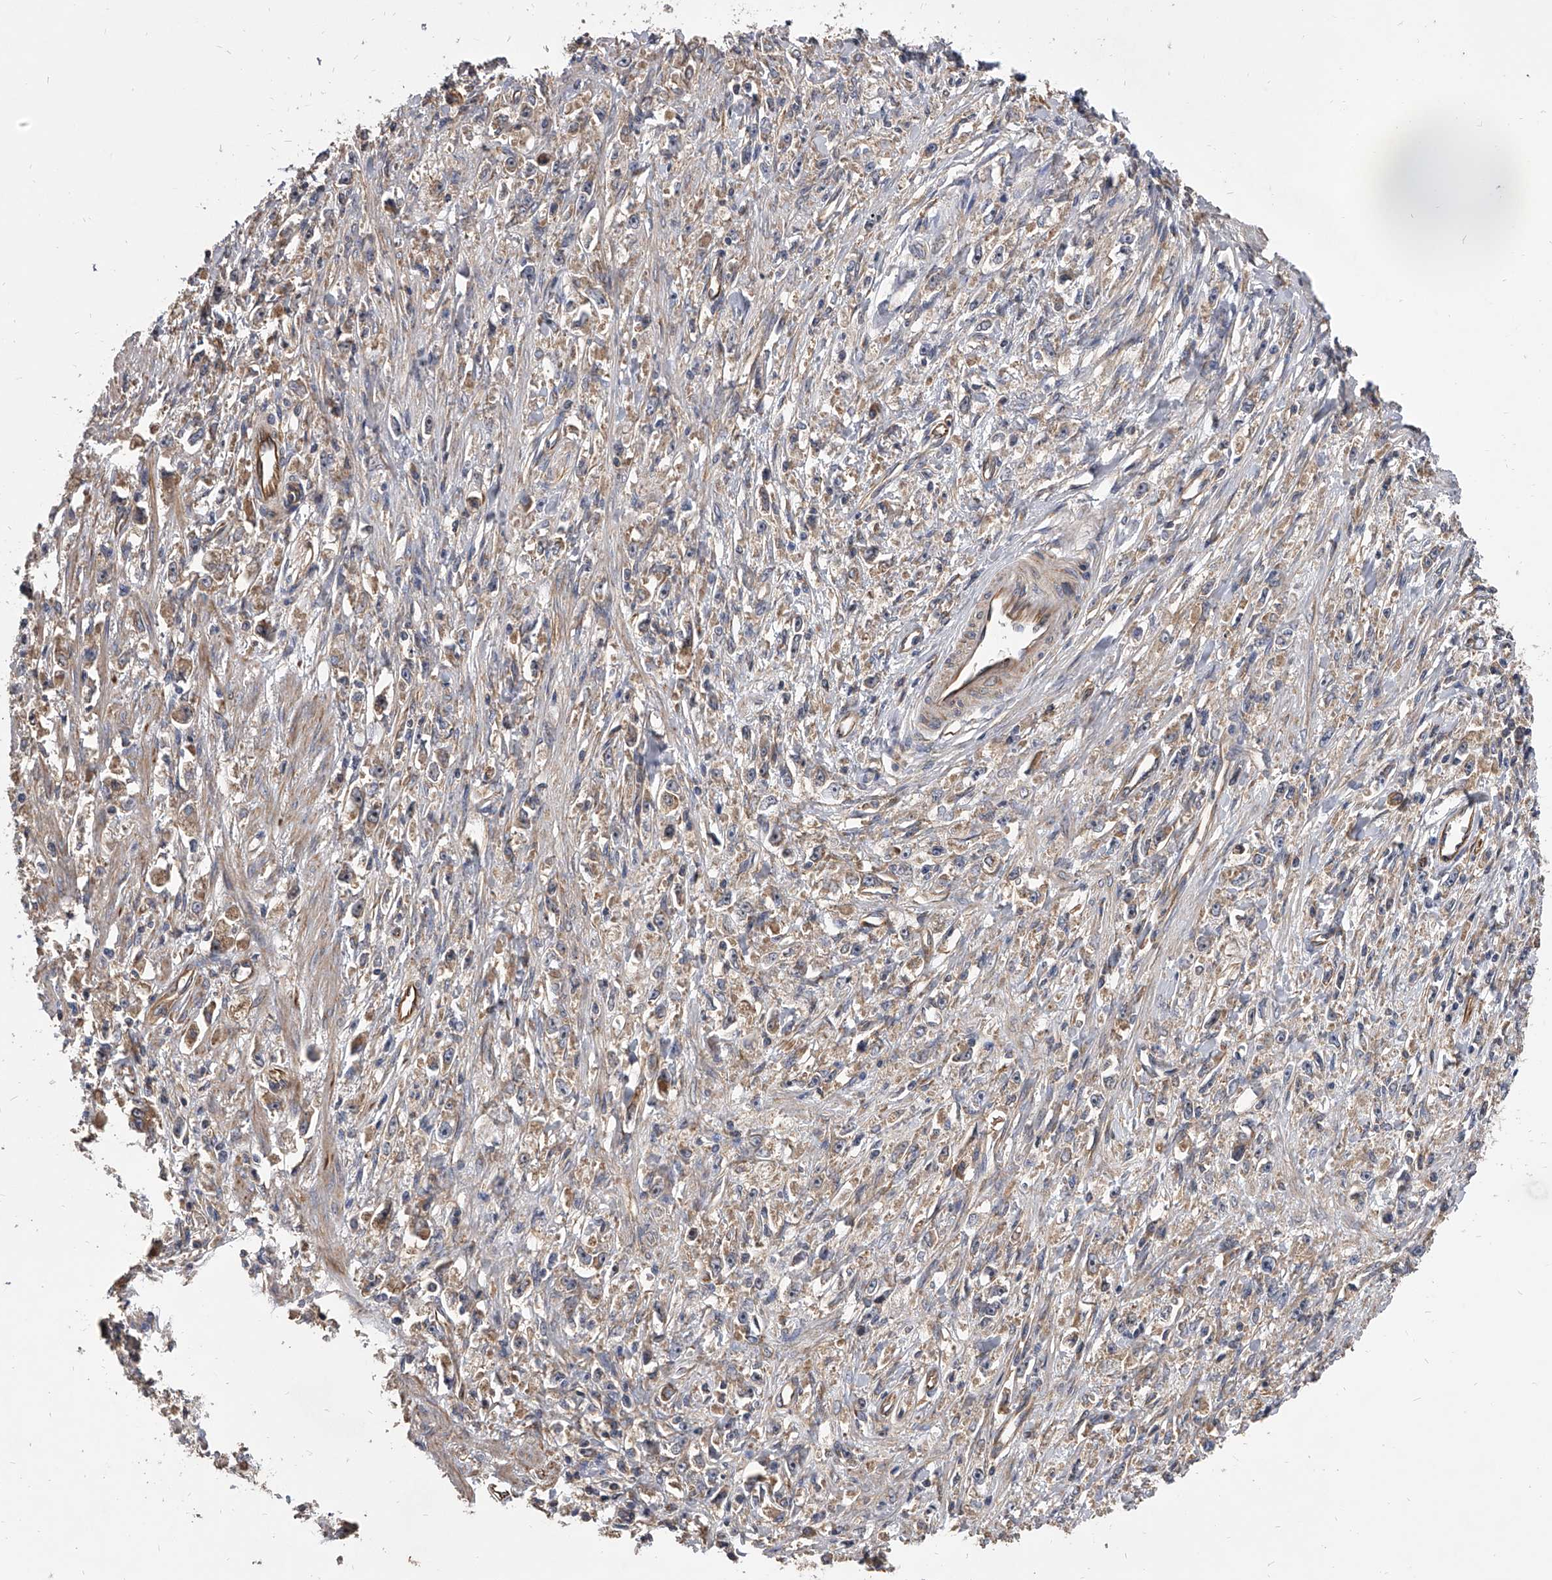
{"staining": {"intensity": "weak", "quantity": "<25%", "location": "cytoplasmic/membranous"}, "tissue": "stomach cancer", "cell_type": "Tumor cells", "image_type": "cancer", "snomed": [{"axis": "morphology", "description": "Adenocarcinoma, NOS"}, {"axis": "topography", "description": "Stomach"}], "caption": "There is no significant staining in tumor cells of adenocarcinoma (stomach).", "gene": "EXOC4", "patient": {"sex": "female", "age": 59}}